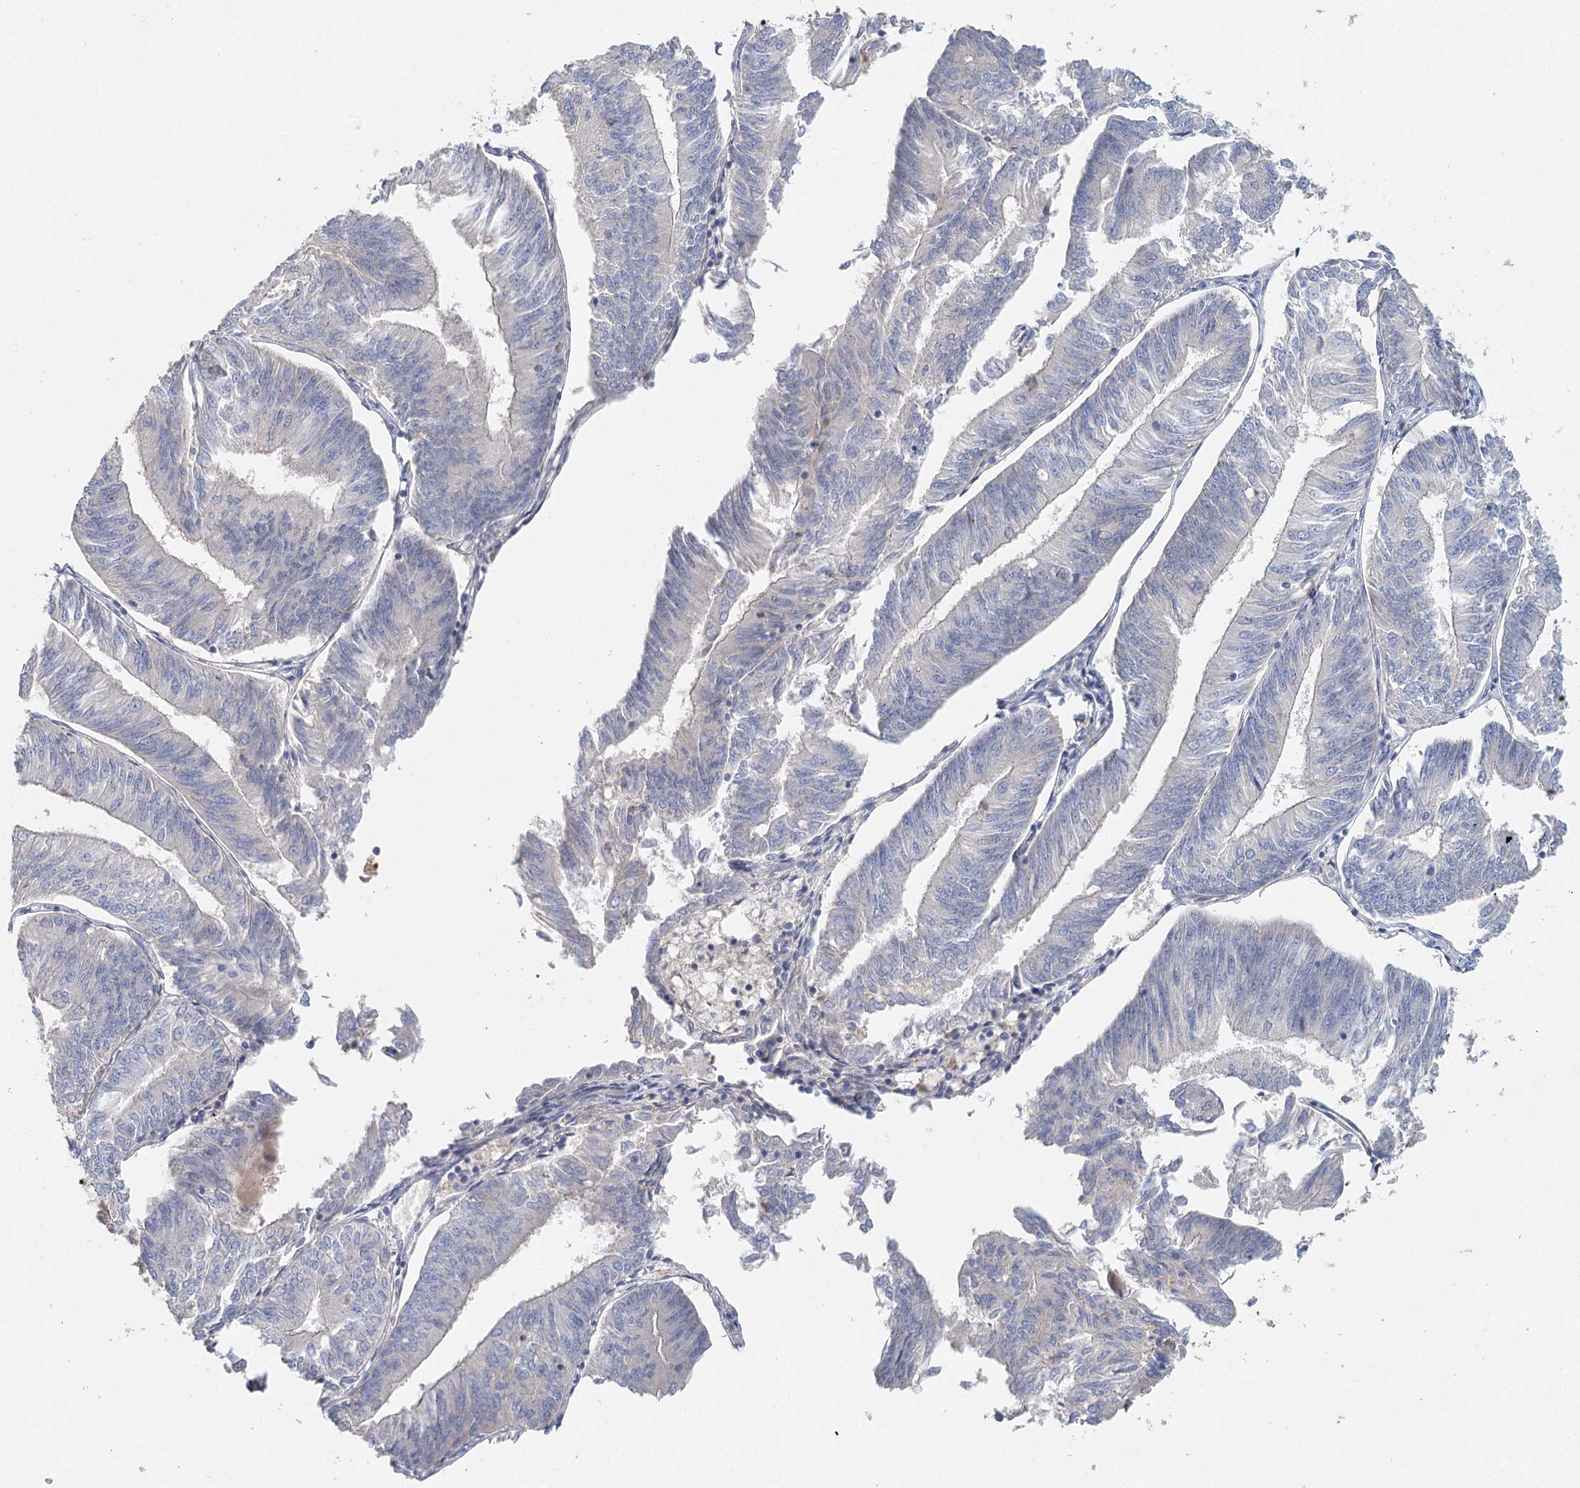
{"staining": {"intensity": "negative", "quantity": "none", "location": "none"}, "tissue": "endometrial cancer", "cell_type": "Tumor cells", "image_type": "cancer", "snomed": [{"axis": "morphology", "description": "Adenocarcinoma, NOS"}, {"axis": "topography", "description": "Endometrium"}], "caption": "Human endometrial adenocarcinoma stained for a protein using immunohistochemistry displays no positivity in tumor cells.", "gene": "MYL6B", "patient": {"sex": "female", "age": 58}}